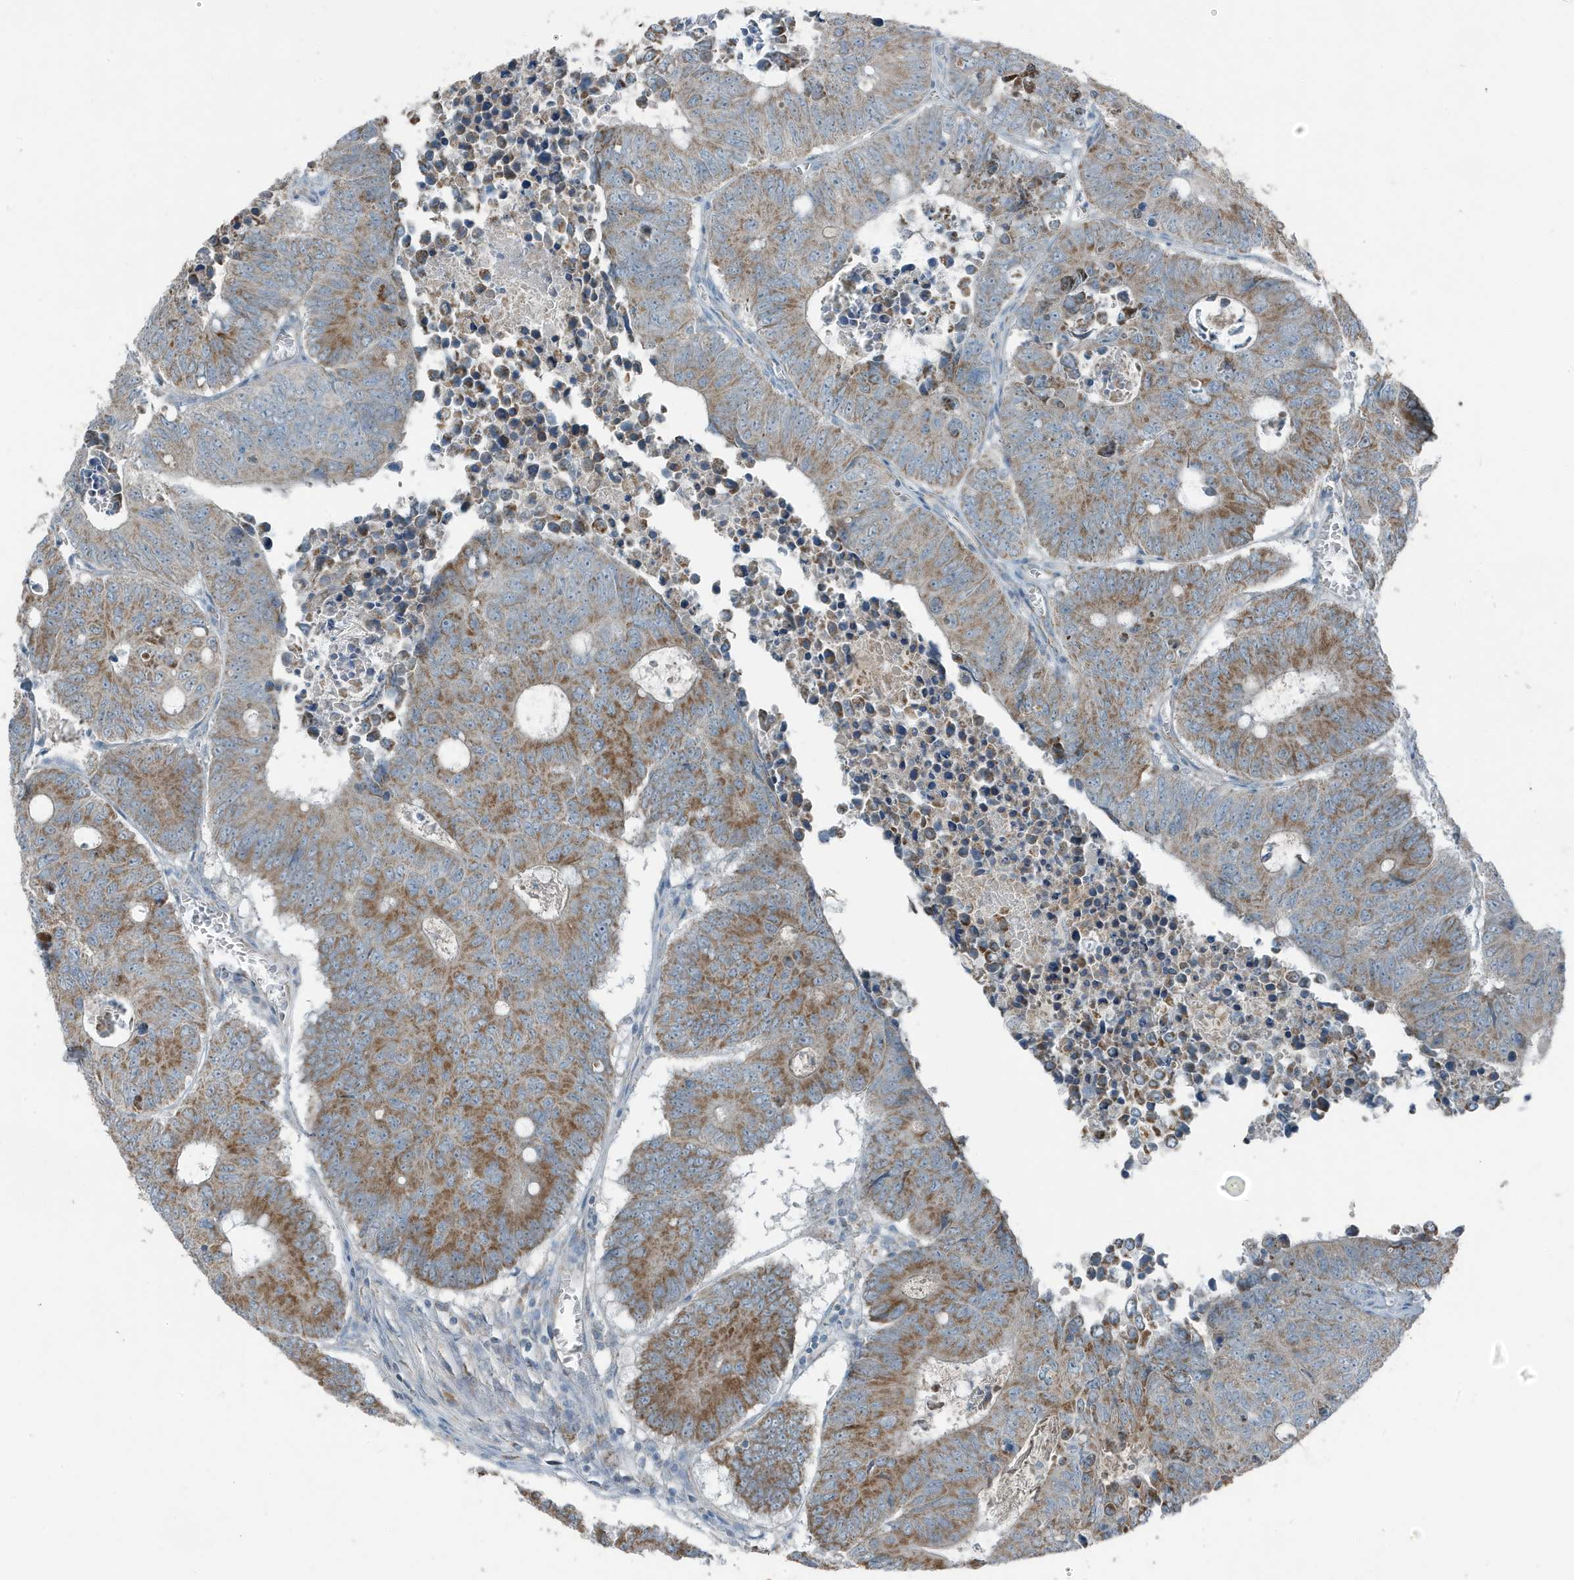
{"staining": {"intensity": "moderate", "quantity": ">75%", "location": "cytoplasmic/membranous"}, "tissue": "colorectal cancer", "cell_type": "Tumor cells", "image_type": "cancer", "snomed": [{"axis": "morphology", "description": "Adenocarcinoma, NOS"}, {"axis": "topography", "description": "Colon"}], "caption": "Moderate cytoplasmic/membranous expression is present in about >75% of tumor cells in adenocarcinoma (colorectal). The protein is shown in brown color, while the nuclei are stained blue.", "gene": "MT-CYB", "patient": {"sex": "male", "age": 87}}